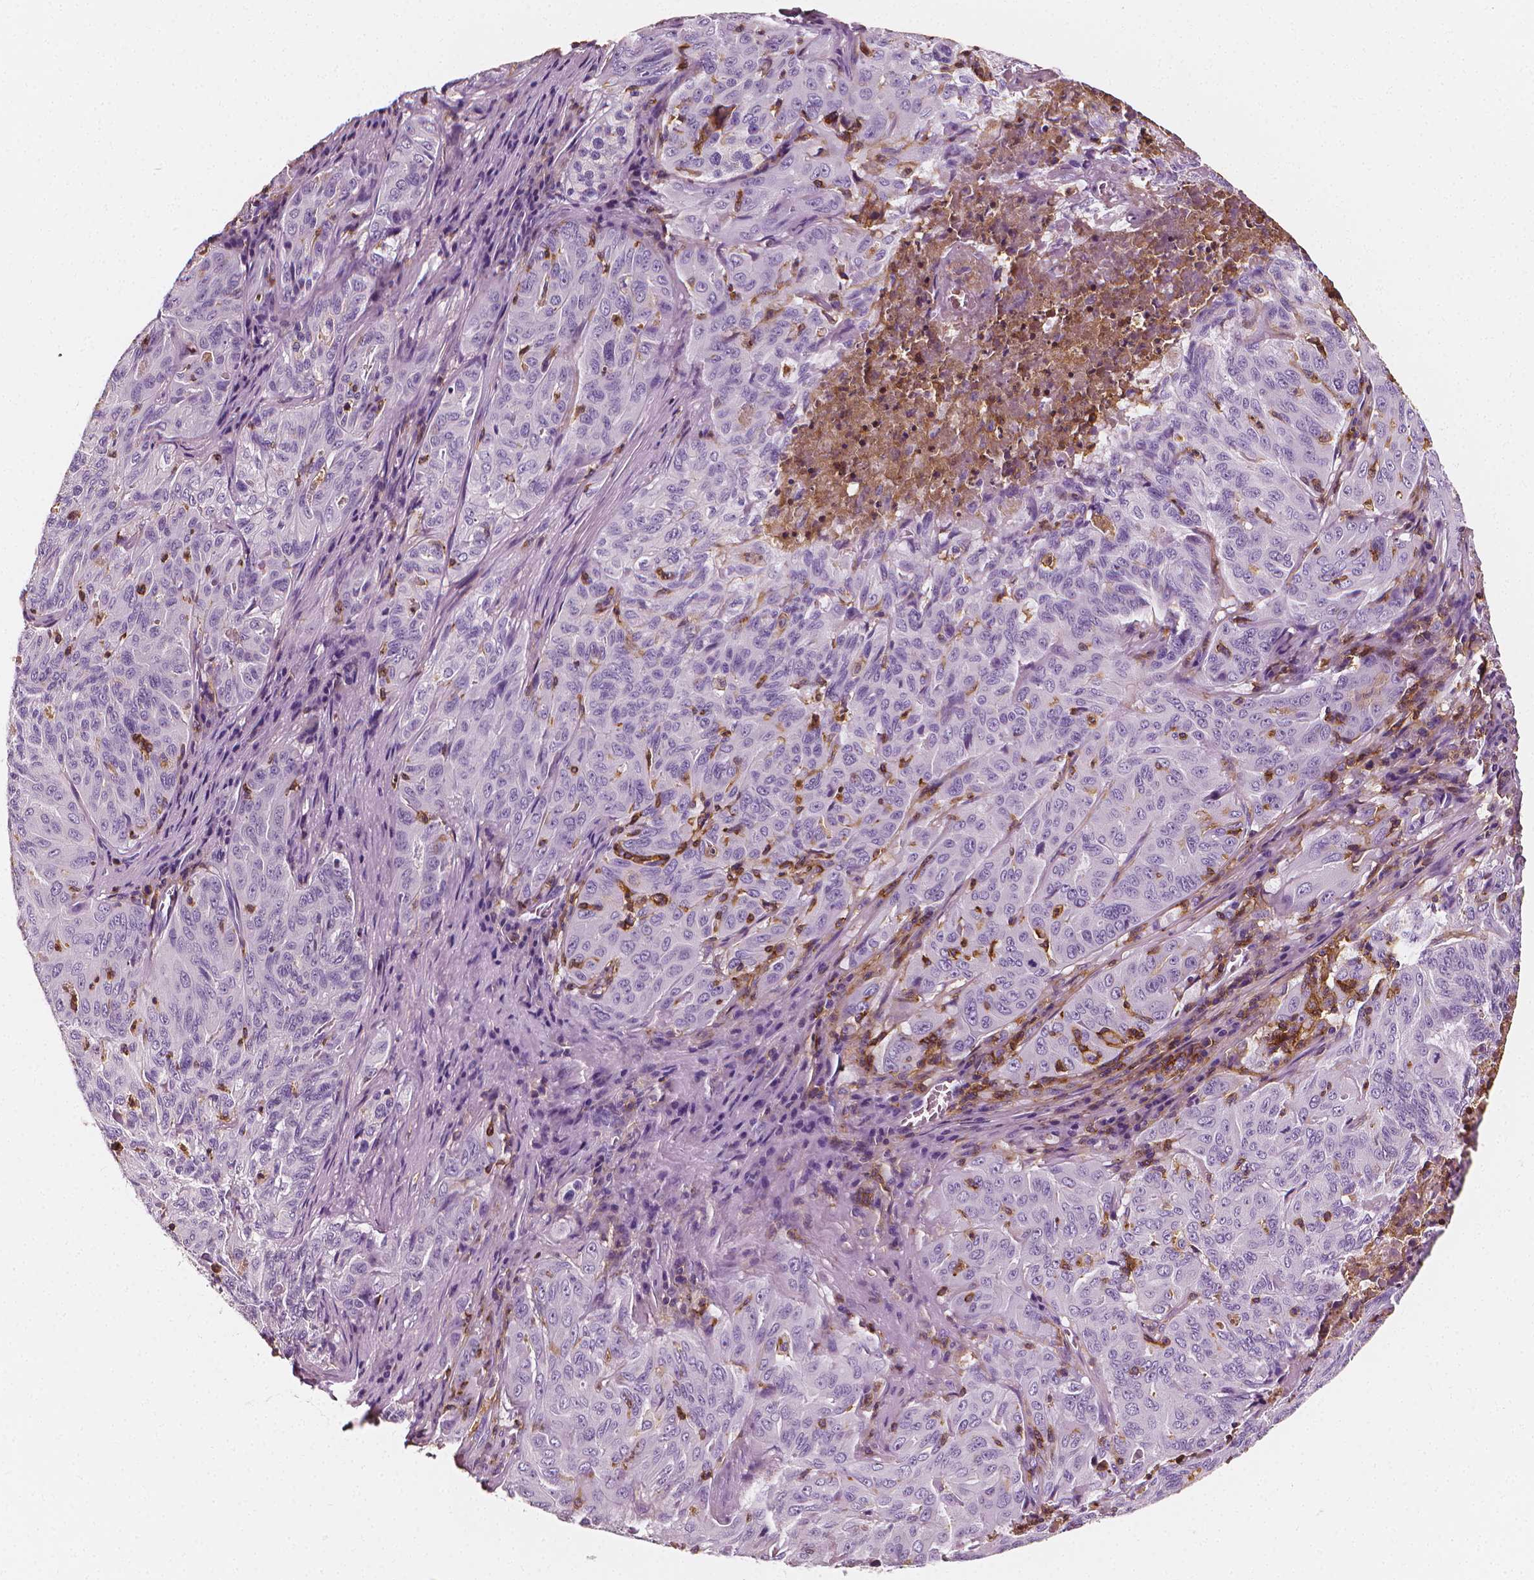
{"staining": {"intensity": "negative", "quantity": "none", "location": "none"}, "tissue": "pancreatic cancer", "cell_type": "Tumor cells", "image_type": "cancer", "snomed": [{"axis": "morphology", "description": "Adenocarcinoma, NOS"}, {"axis": "topography", "description": "Pancreas"}], "caption": "Pancreatic cancer was stained to show a protein in brown. There is no significant positivity in tumor cells.", "gene": "PTPRC", "patient": {"sex": "male", "age": 63}}